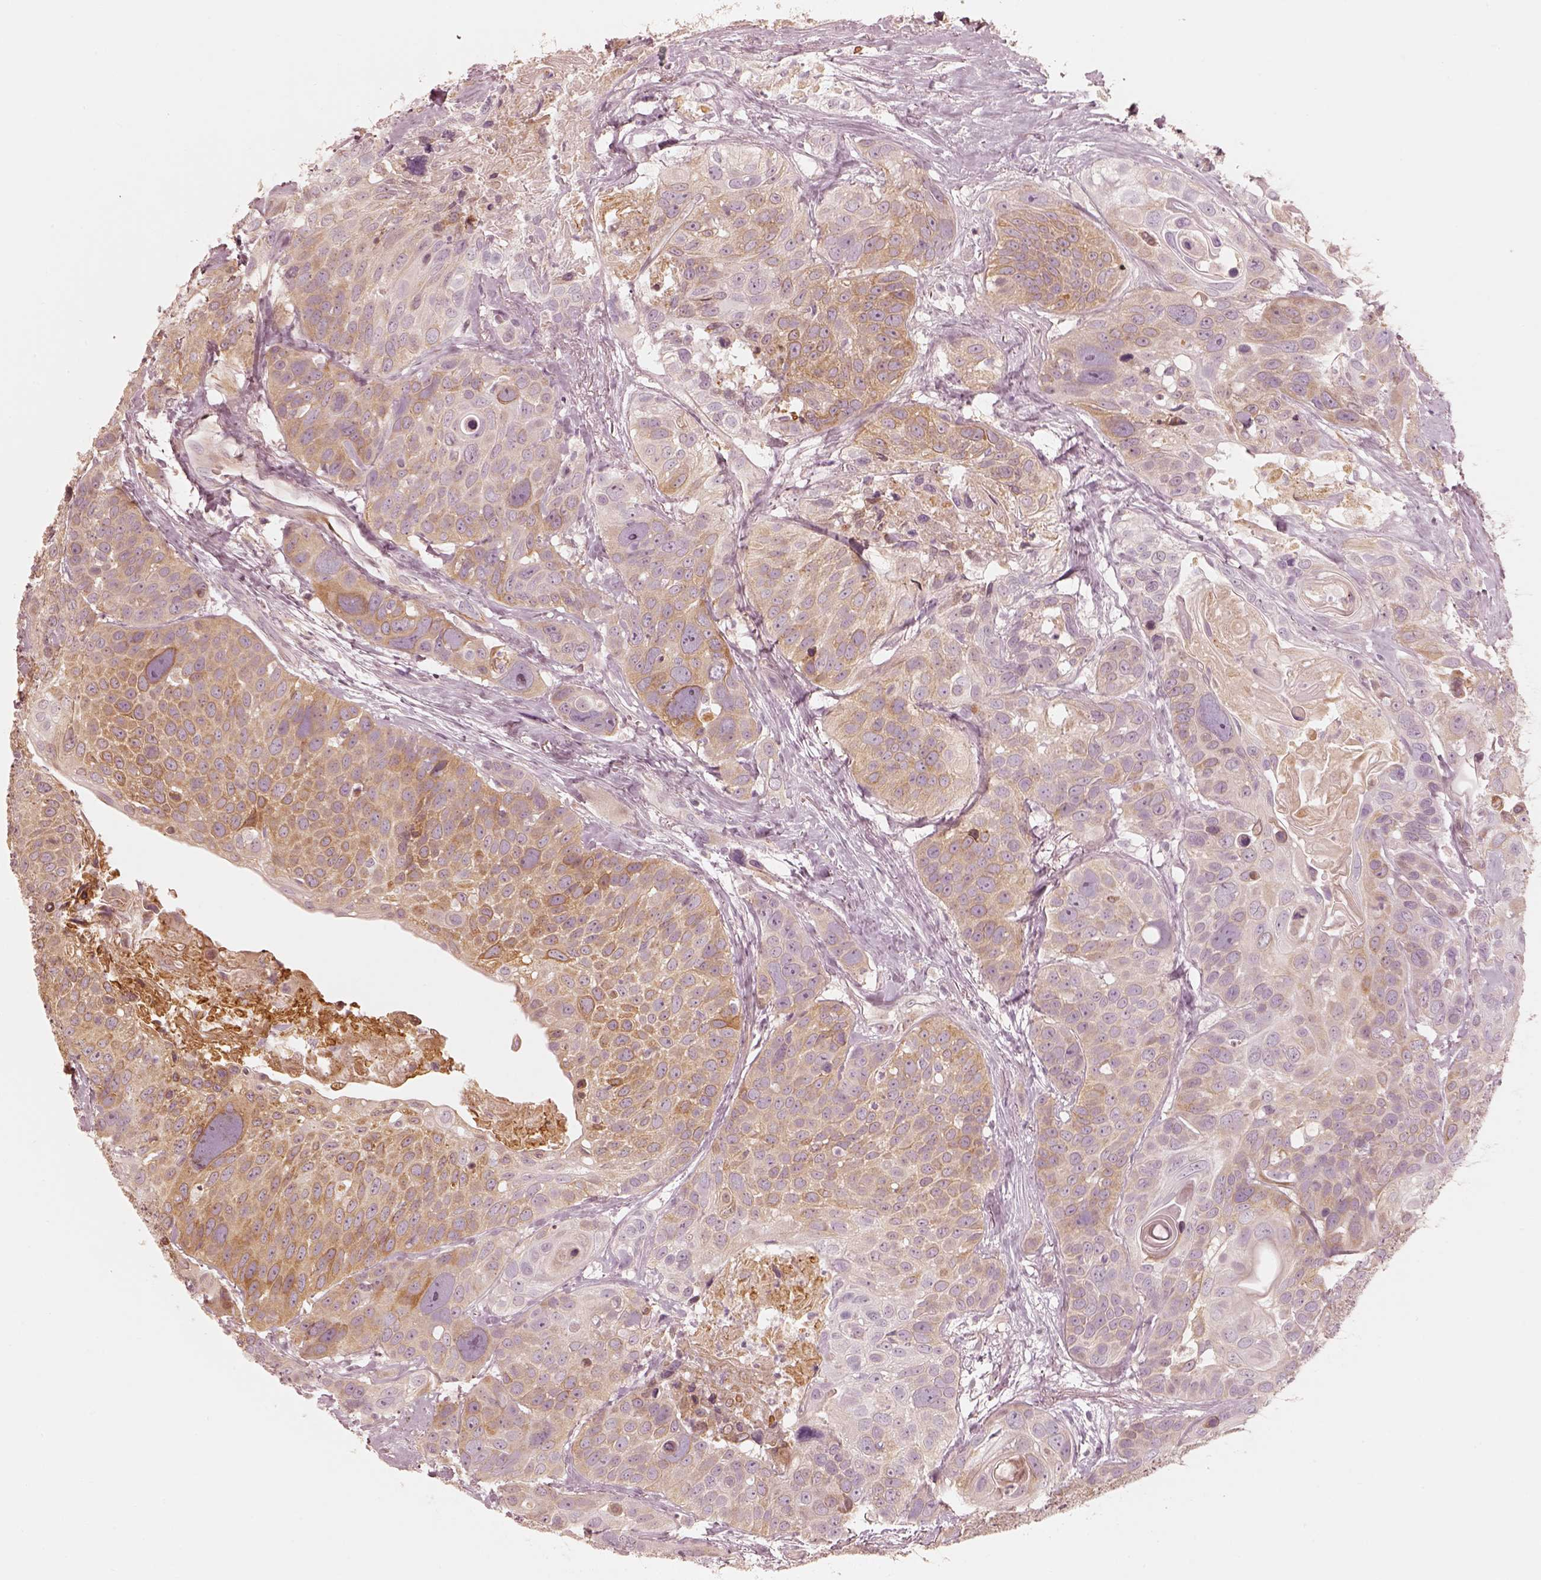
{"staining": {"intensity": "moderate", "quantity": ">75%", "location": "cytoplasmic/membranous"}, "tissue": "head and neck cancer", "cell_type": "Tumor cells", "image_type": "cancer", "snomed": [{"axis": "morphology", "description": "Squamous cell carcinoma, NOS"}, {"axis": "topography", "description": "Oral tissue"}, {"axis": "topography", "description": "Head-Neck"}], "caption": "Tumor cells display moderate cytoplasmic/membranous staining in about >75% of cells in head and neck cancer (squamous cell carcinoma).", "gene": "WLS", "patient": {"sex": "male", "age": 56}}